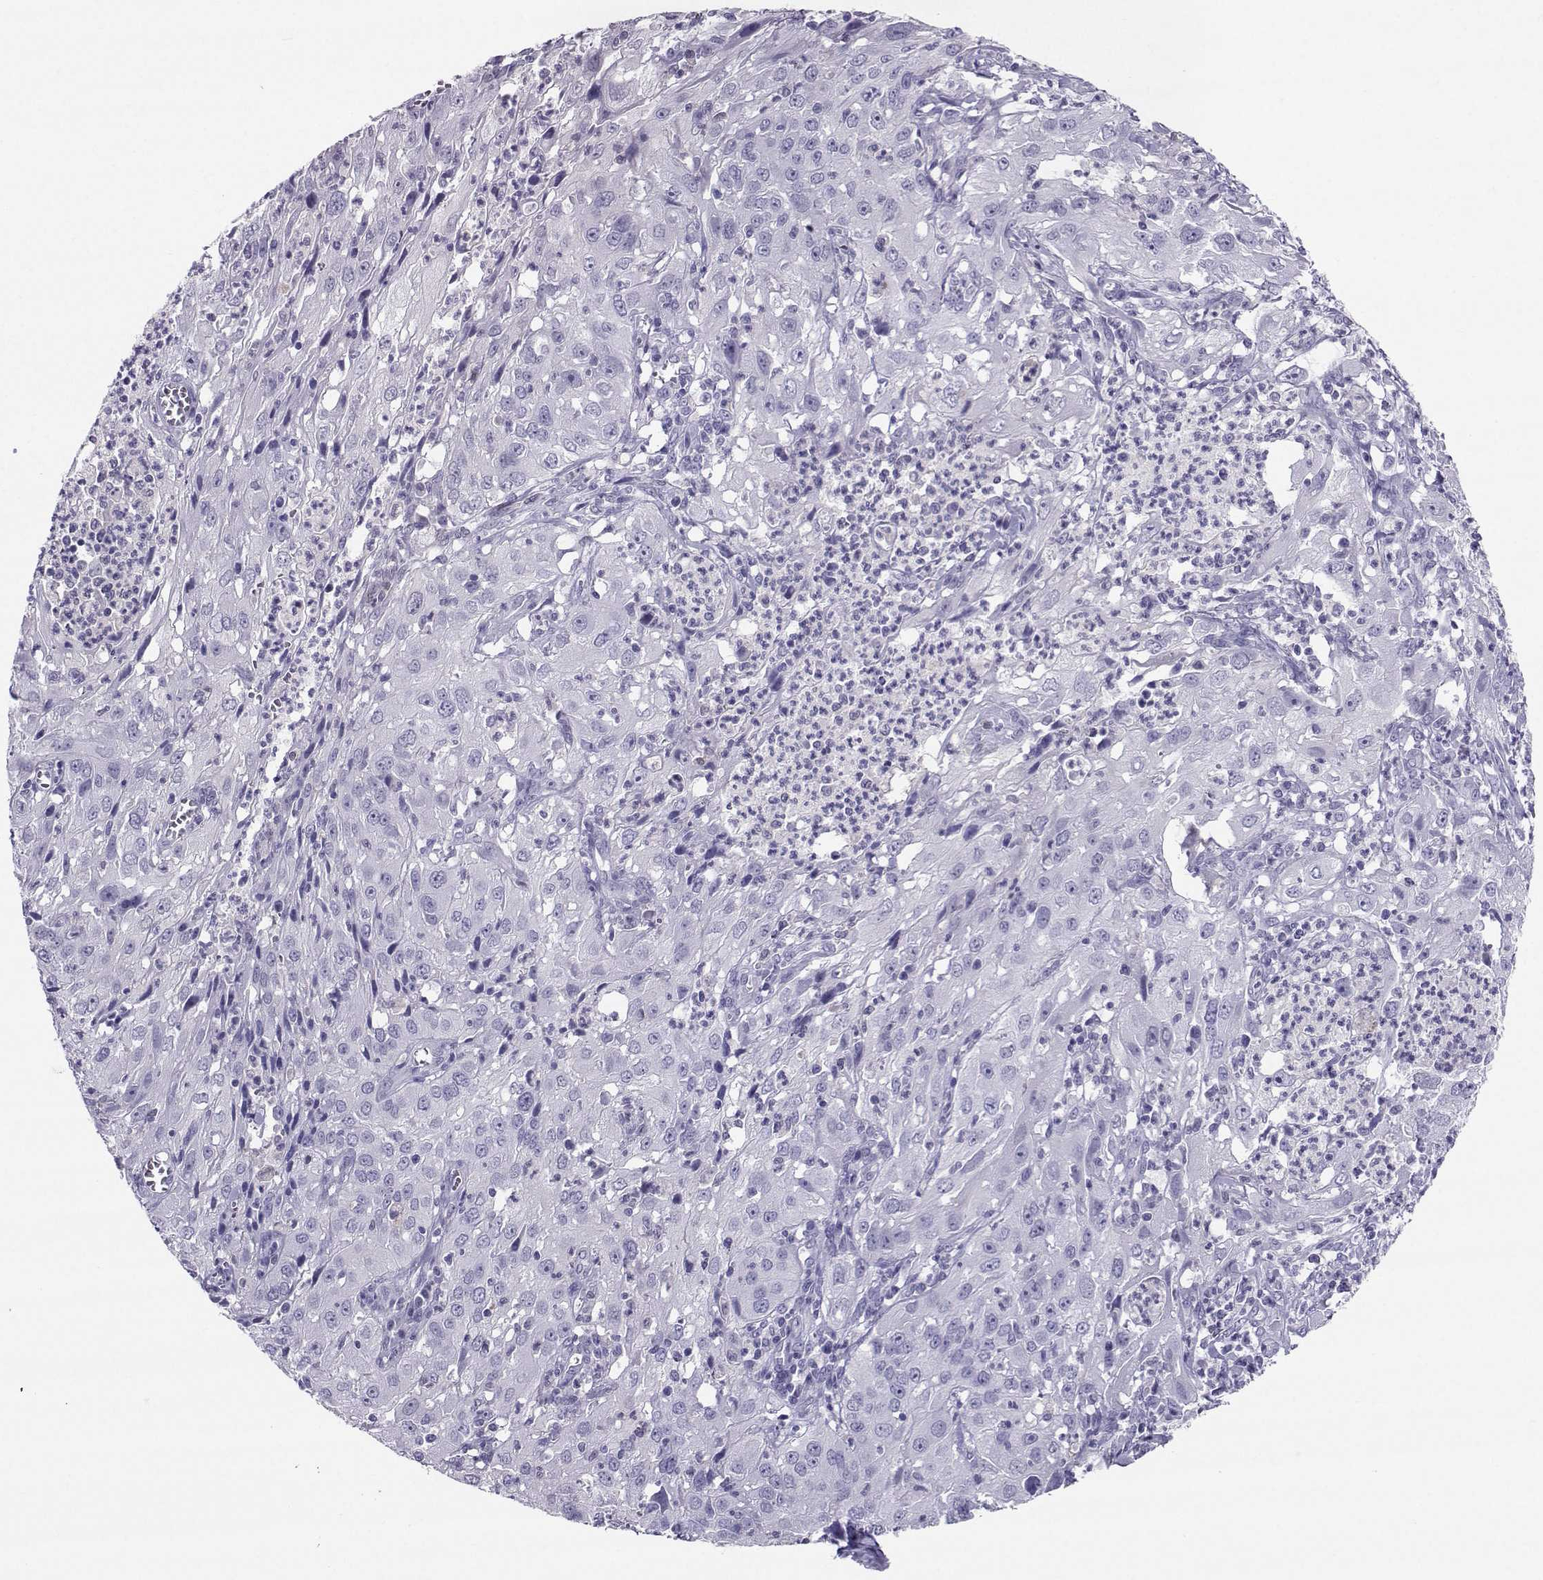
{"staining": {"intensity": "negative", "quantity": "none", "location": "none"}, "tissue": "cervical cancer", "cell_type": "Tumor cells", "image_type": "cancer", "snomed": [{"axis": "morphology", "description": "Squamous cell carcinoma, NOS"}, {"axis": "topography", "description": "Cervix"}], "caption": "Cervical cancer was stained to show a protein in brown. There is no significant expression in tumor cells.", "gene": "PGK1", "patient": {"sex": "female", "age": 32}}